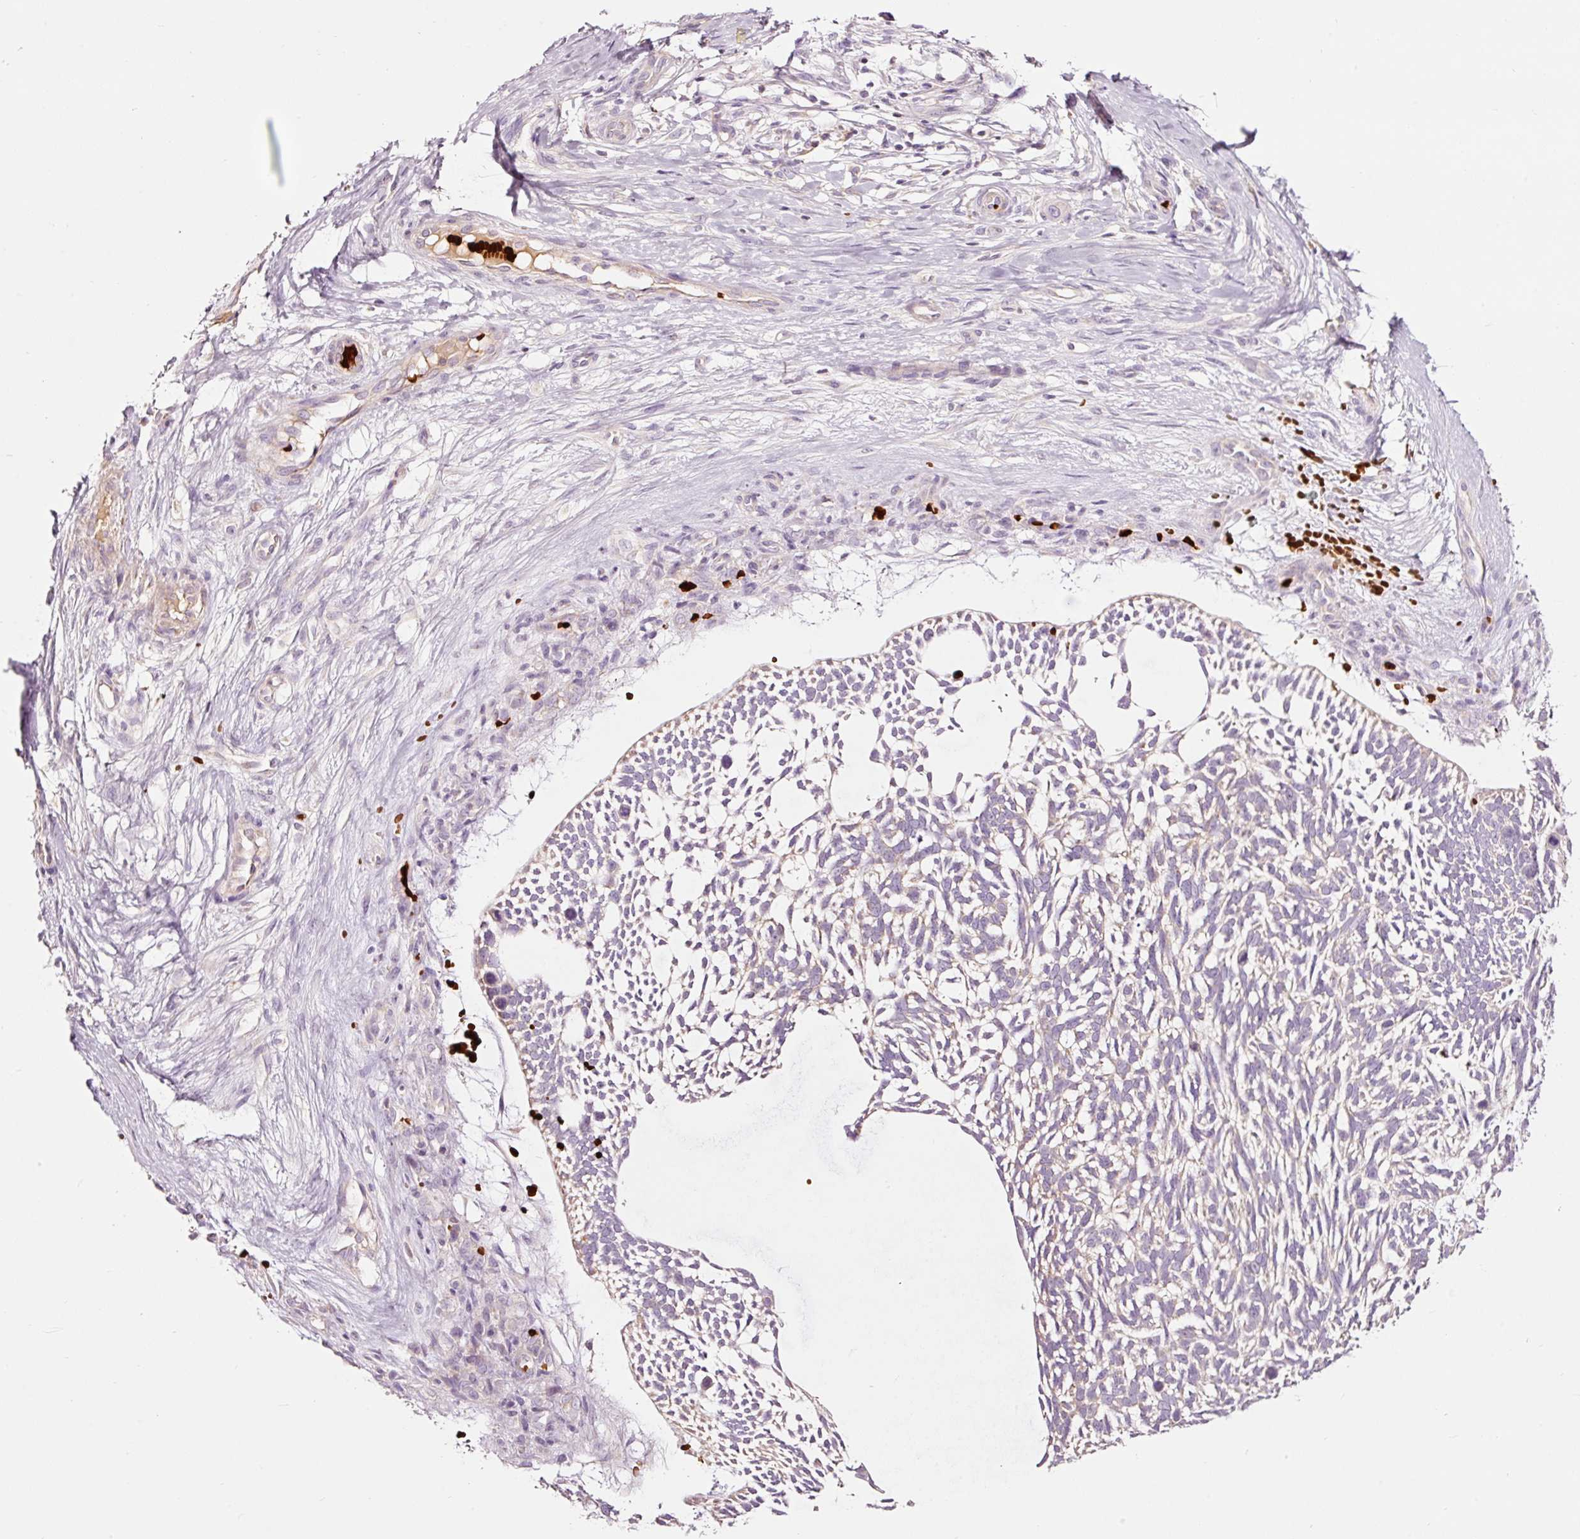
{"staining": {"intensity": "weak", "quantity": "<25%", "location": "cytoplasmic/membranous"}, "tissue": "skin cancer", "cell_type": "Tumor cells", "image_type": "cancer", "snomed": [{"axis": "morphology", "description": "Basal cell carcinoma"}, {"axis": "topography", "description": "Skin"}], "caption": "Immunohistochemistry of human skin cancer (basal cell carcinoma) shows no expression in tumor cells.", "gene": "LDHAL6B", "patient": {"sex": "male", "age": 88}}